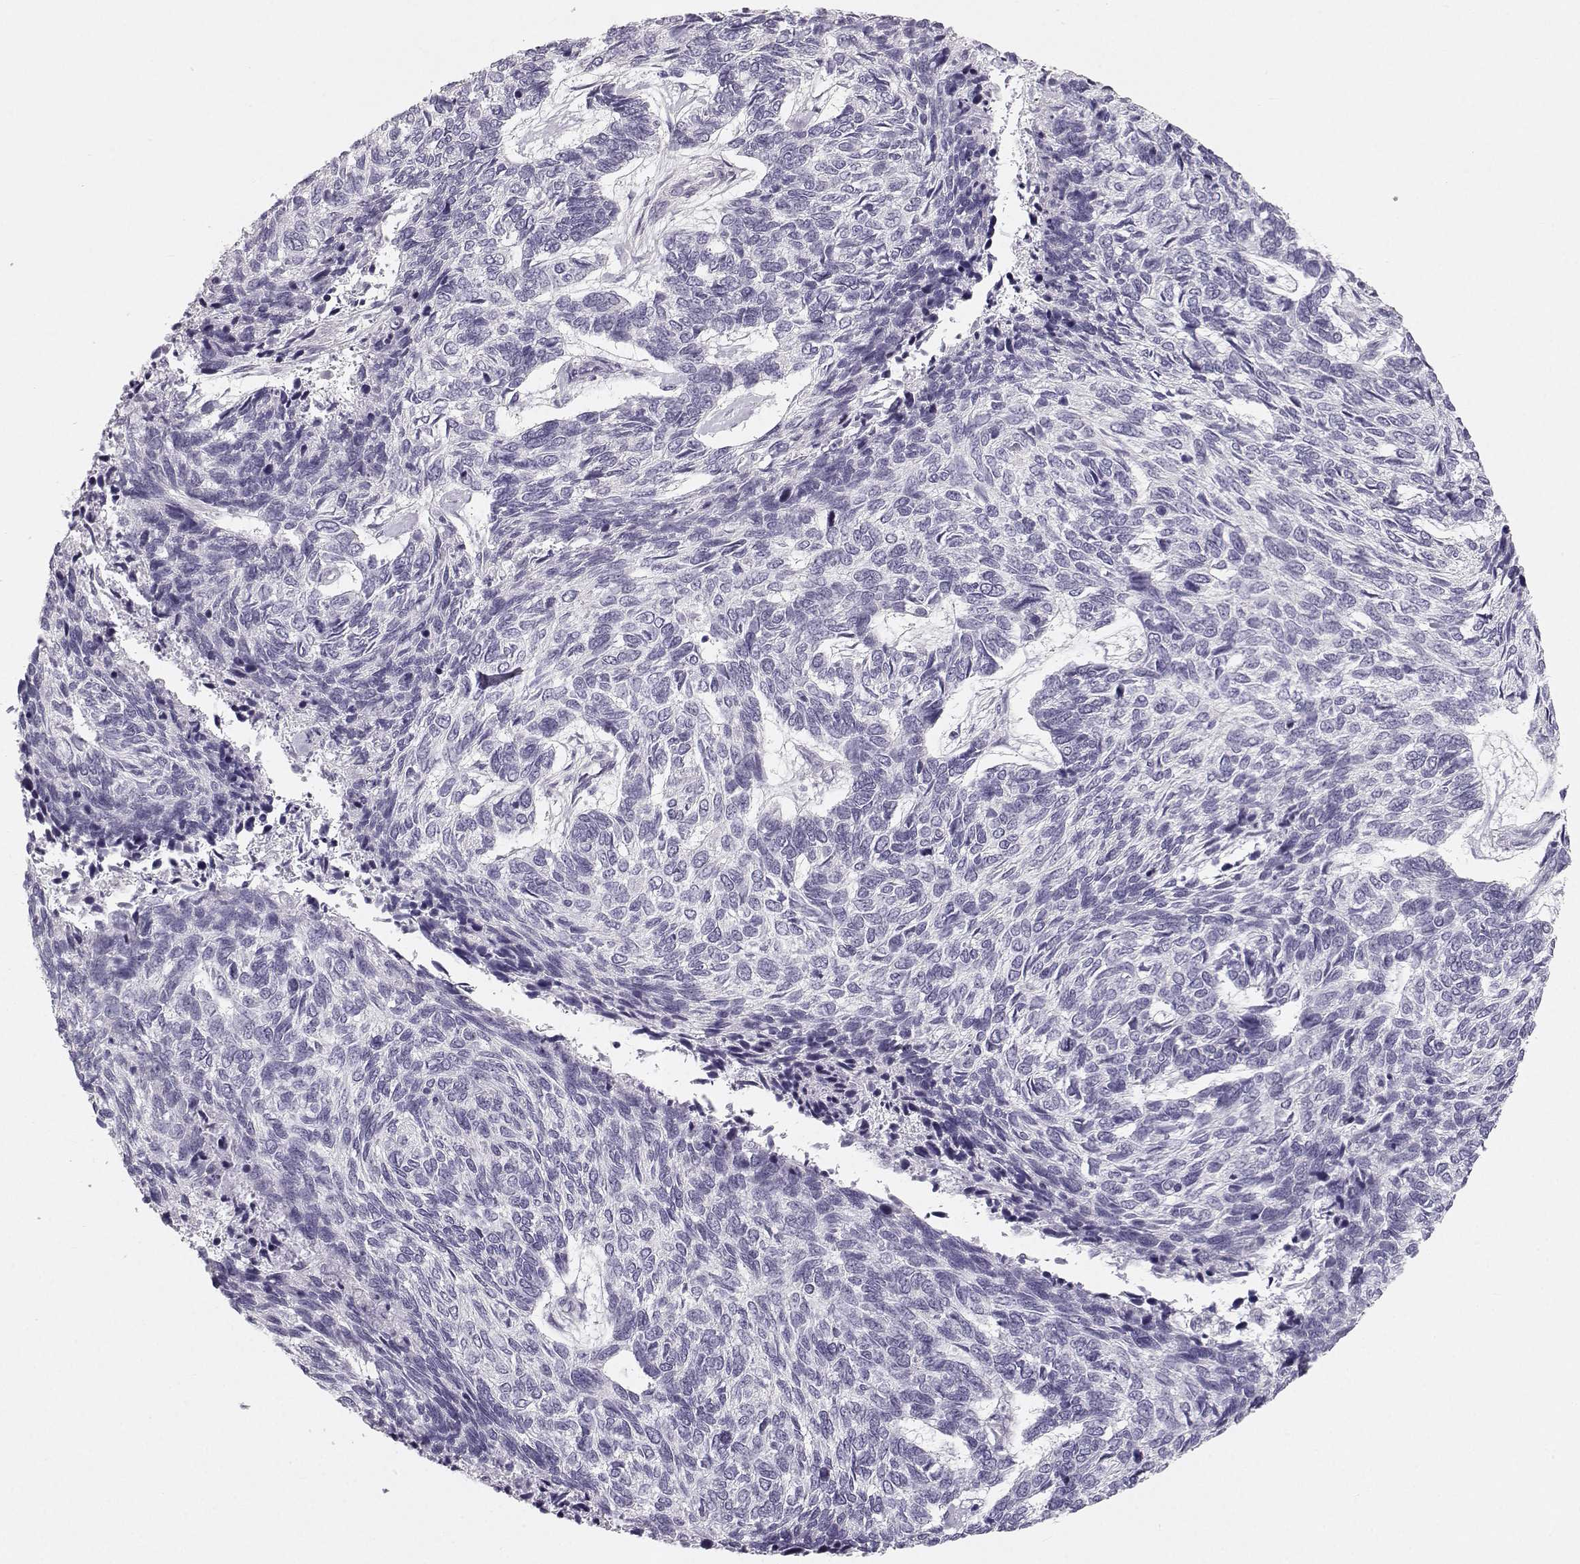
{"staining": {"intensity": "negative", "quantity": "none", "location": "none"}, "tissue": "skin cancer", "cell_type": "Tumor cells", "image_type": "cancer", "snomed": [{"axis": "morphology", "description": "Basal cell carcinoma"}, {"axis": "topography", "description": "Skin"}], "caption": "Tumor cells are negative for protein expression in human skin basal cell carcinoma.", "gene": "OIP5", "patient": {"sex": "female", "age": 65}}